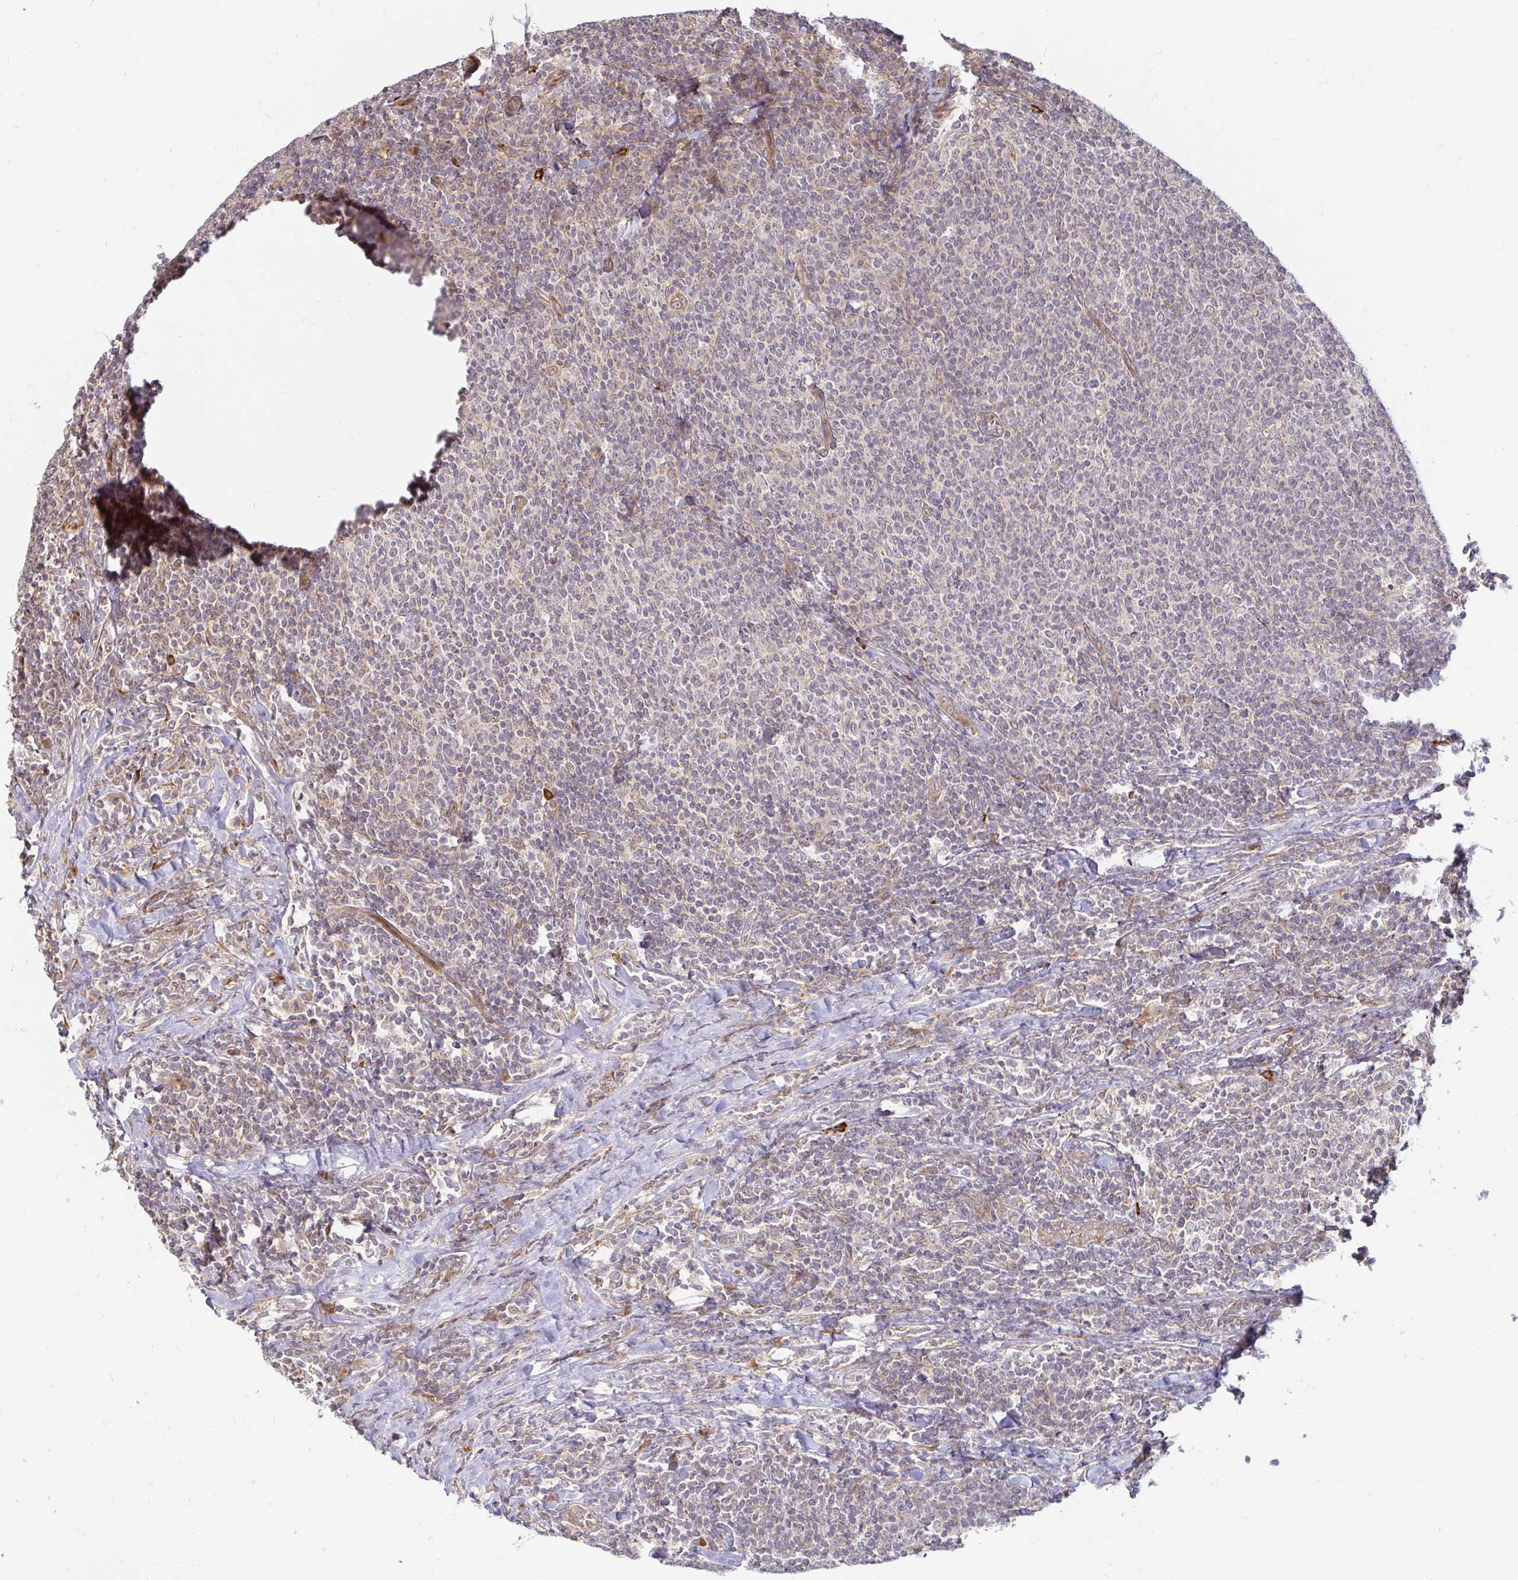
{"staining": {"intensity": "negative", "quantity": "none", "location": "none"}, "tissue": "lymphoma", "cell_type": "Tumor cells", "image_type": "cancer", "snomed": [{"axis": "morphology", "description": "Malignant lymphoma, non-Hodgkin's type, Low grade"}, {"axis": "topography", "description": "Lymph node"}], "caption": "Lymphoma was stained to show a protein in brown. There is no significant staining in tumor cells.", "gene": "CAST", "patient": {"sex": "male", "age": 52}}